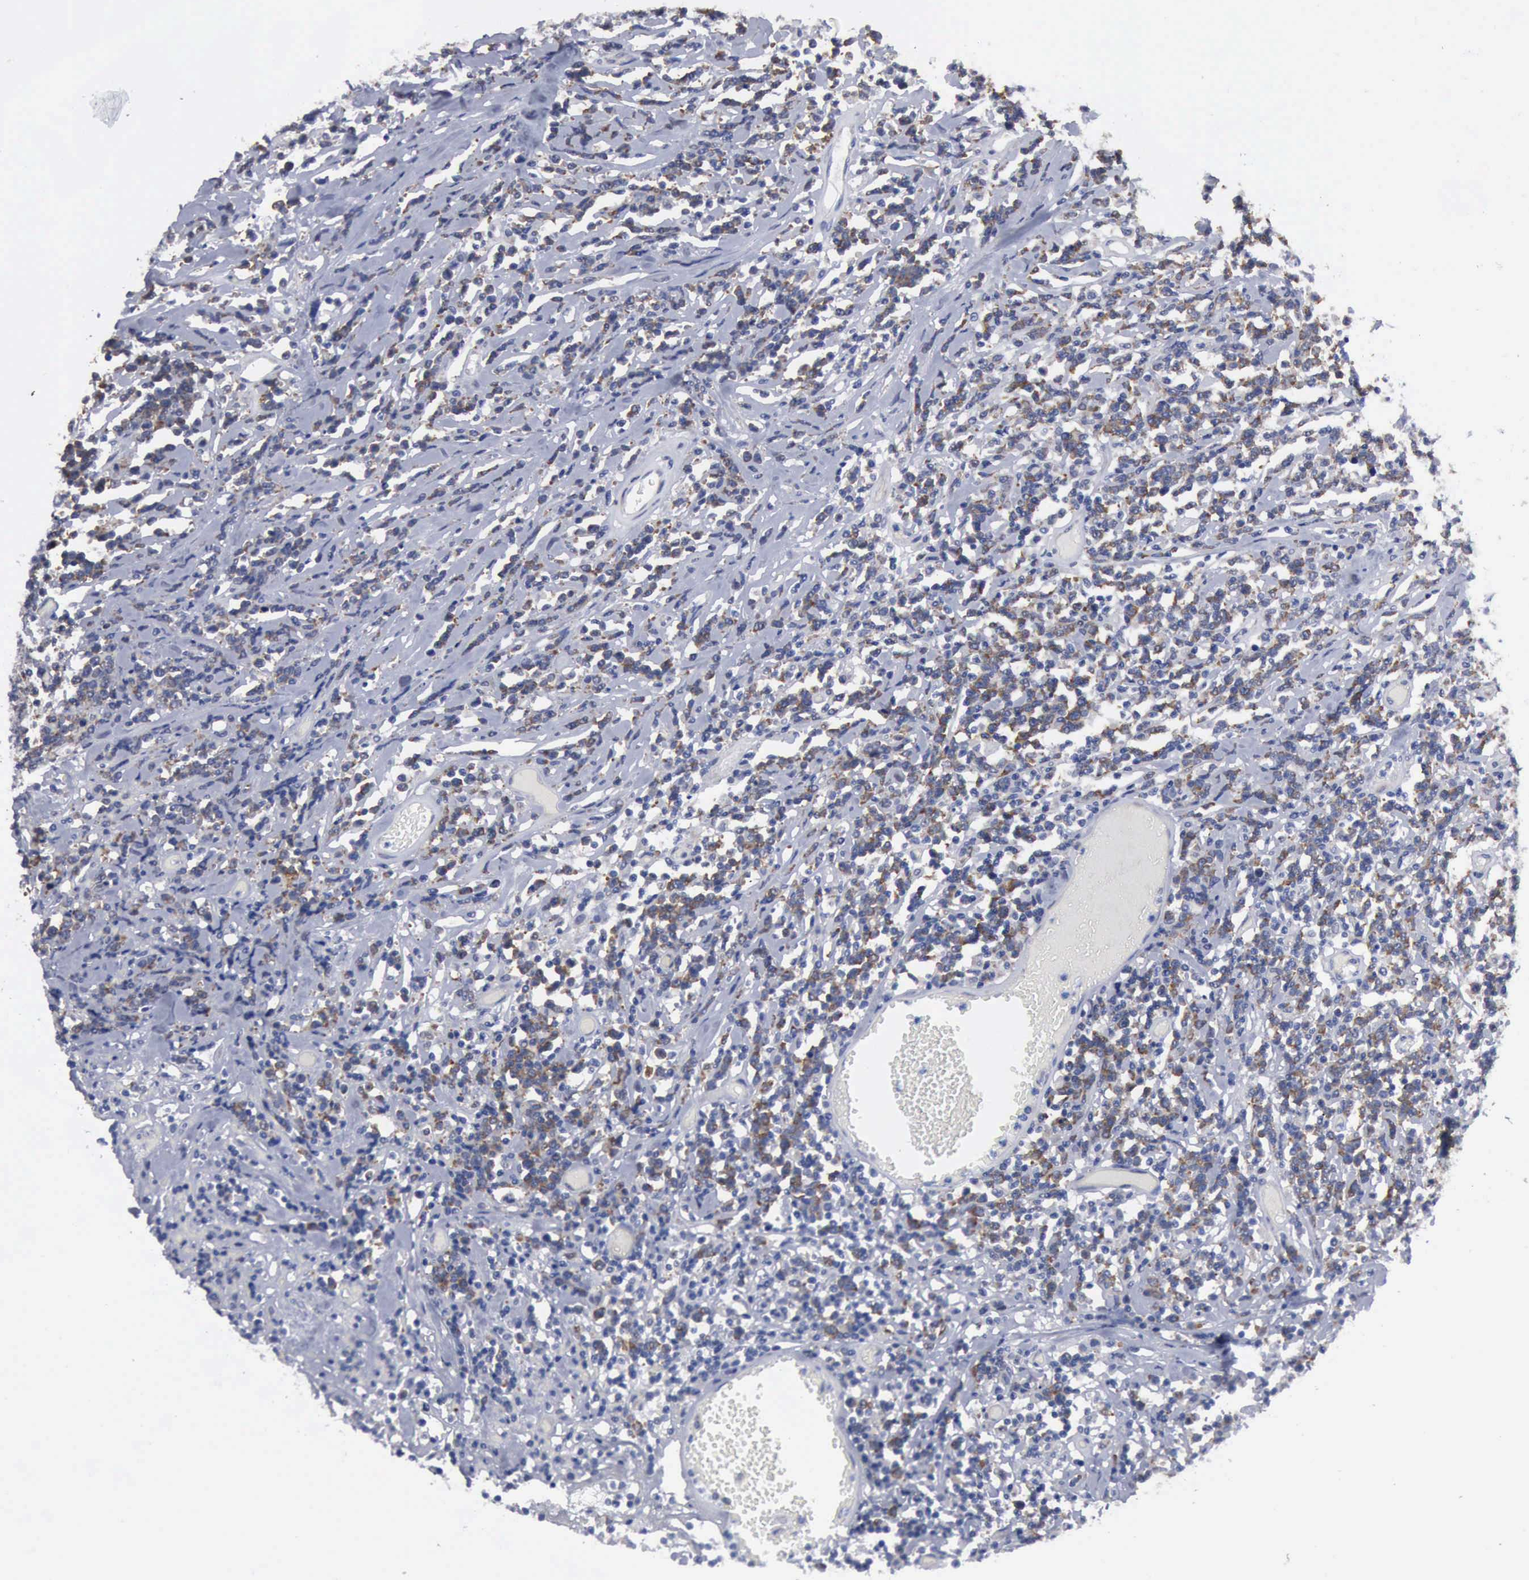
{"staining": {"intensity": "moderate", "quantity": ">75%", "location": "cytoplasmic/membranous"}, "tissue": "lymphoma", "cell_type": "Tumor cells", "image_type": "cancer", "snomed": [{"axis": "morphology", "description": "Malignant lymphoma, non-Hodgkin's type, High grade"}, {"axis": "topography", "description": "Colon"}], "caption": "A histopathology image showing moderate cytoplasmic/membranous expression in approximately >75% of tumor cells in malignant lymphoma, non-Hodgkin's type (high-grade), as visualized by brown immunohistochemical staining.", "gene": "TXLNG", "patient": {"sex": "male", "age": 82}}